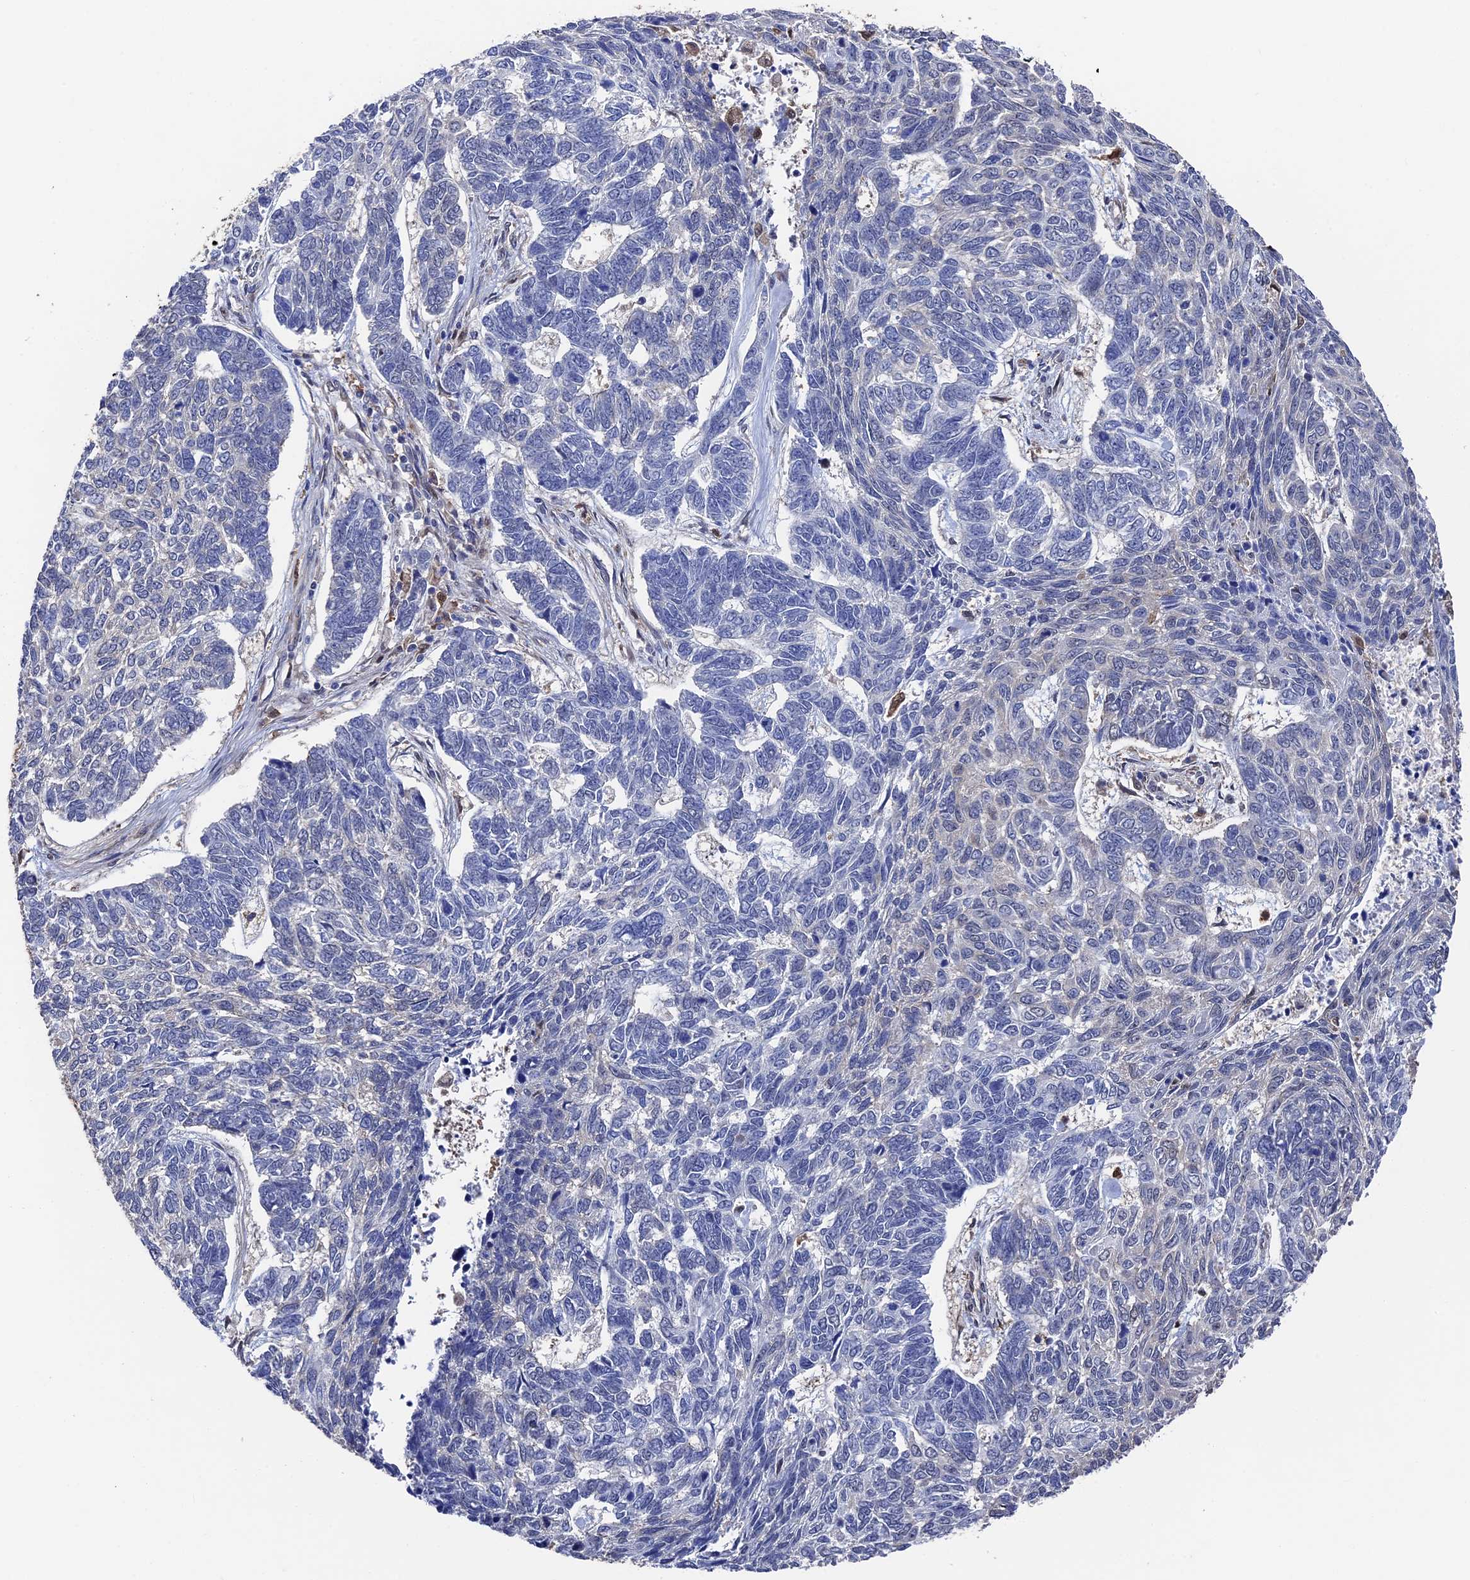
{"staining": {"intensity": "negative", "quantity": "none", "location": "none"}, "tissue": "skin cancer", "cell_type": "Tumor cells", "image_type": "cancer", "snomed": [{"axis": "morphology", "description": "Basal cell carcinoma"}, {"axis": "topography", "description": "Skin"}], "caption": "This photomicrograph is of skin cancer (basal cell carcinoma) stained with IHC to label a protein in brown with the nuclei are counter-stained blue. There is no positivity in tumor cells. (Stains: DAB immunohistochemistry (IHC) with hematoxylin counter stain, Microscopy: brightfield microscopy at high magnification).", "gene": "RNH1", "patient": {"sex": "female", "age": 65}}